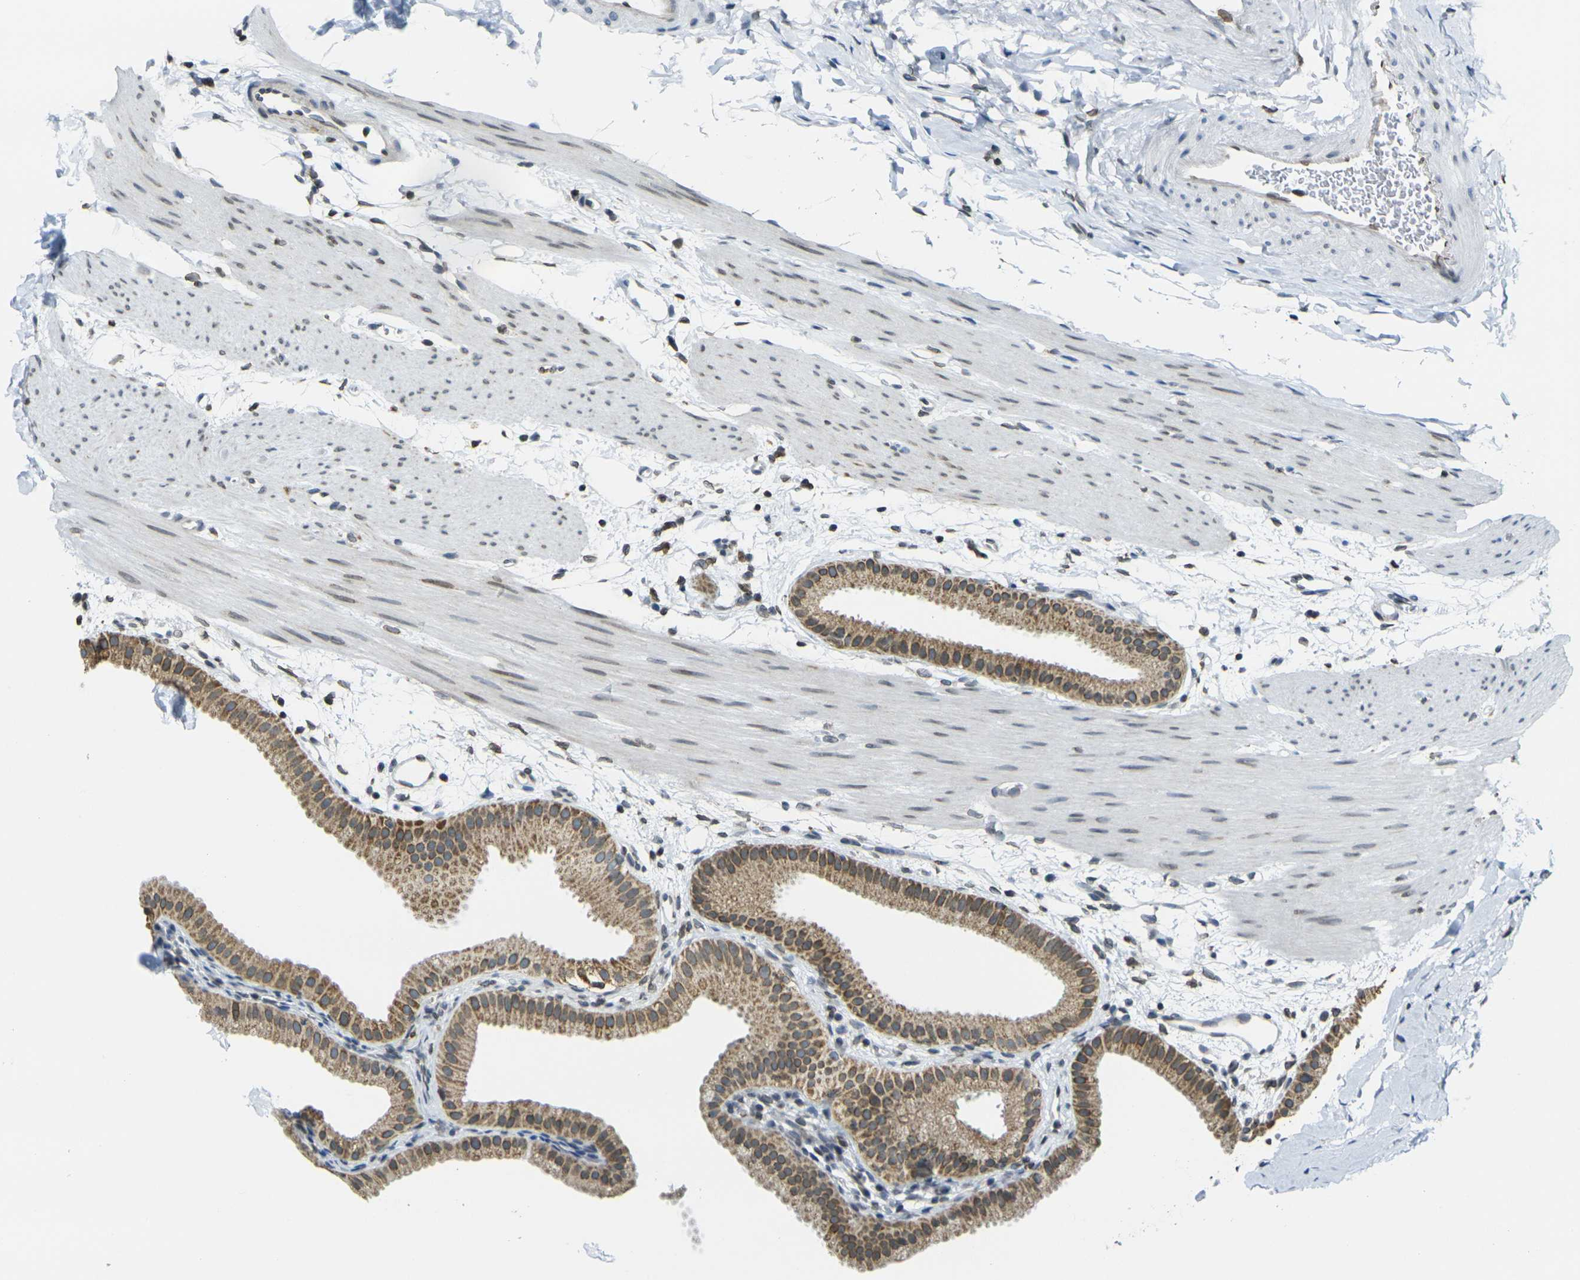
{"staining": {"intensity": "moderate", "quantity": ">75%", "location": "cytoplasmic/membranous,nuclear"}, "tissue": "gallbladder", "cell_type": "Glandular cells", "image_type": "normal", "snomed": [{"axis": "morphology", "description": "Normal tissue, NOS"}, {"axis": "topography", "description": "Gallbladder"}], "caption": "Immunohistochemical staining of normal human gallbladder demonstrates moderate cytoplasmic/membranous,nuclear protein positivity in about >75% of glandular cells. (brown staining indicates protein expression, while blue staining denotes nuclei).", "gene": "BRDT", "patient": {"sex": "female", "age": 64}}